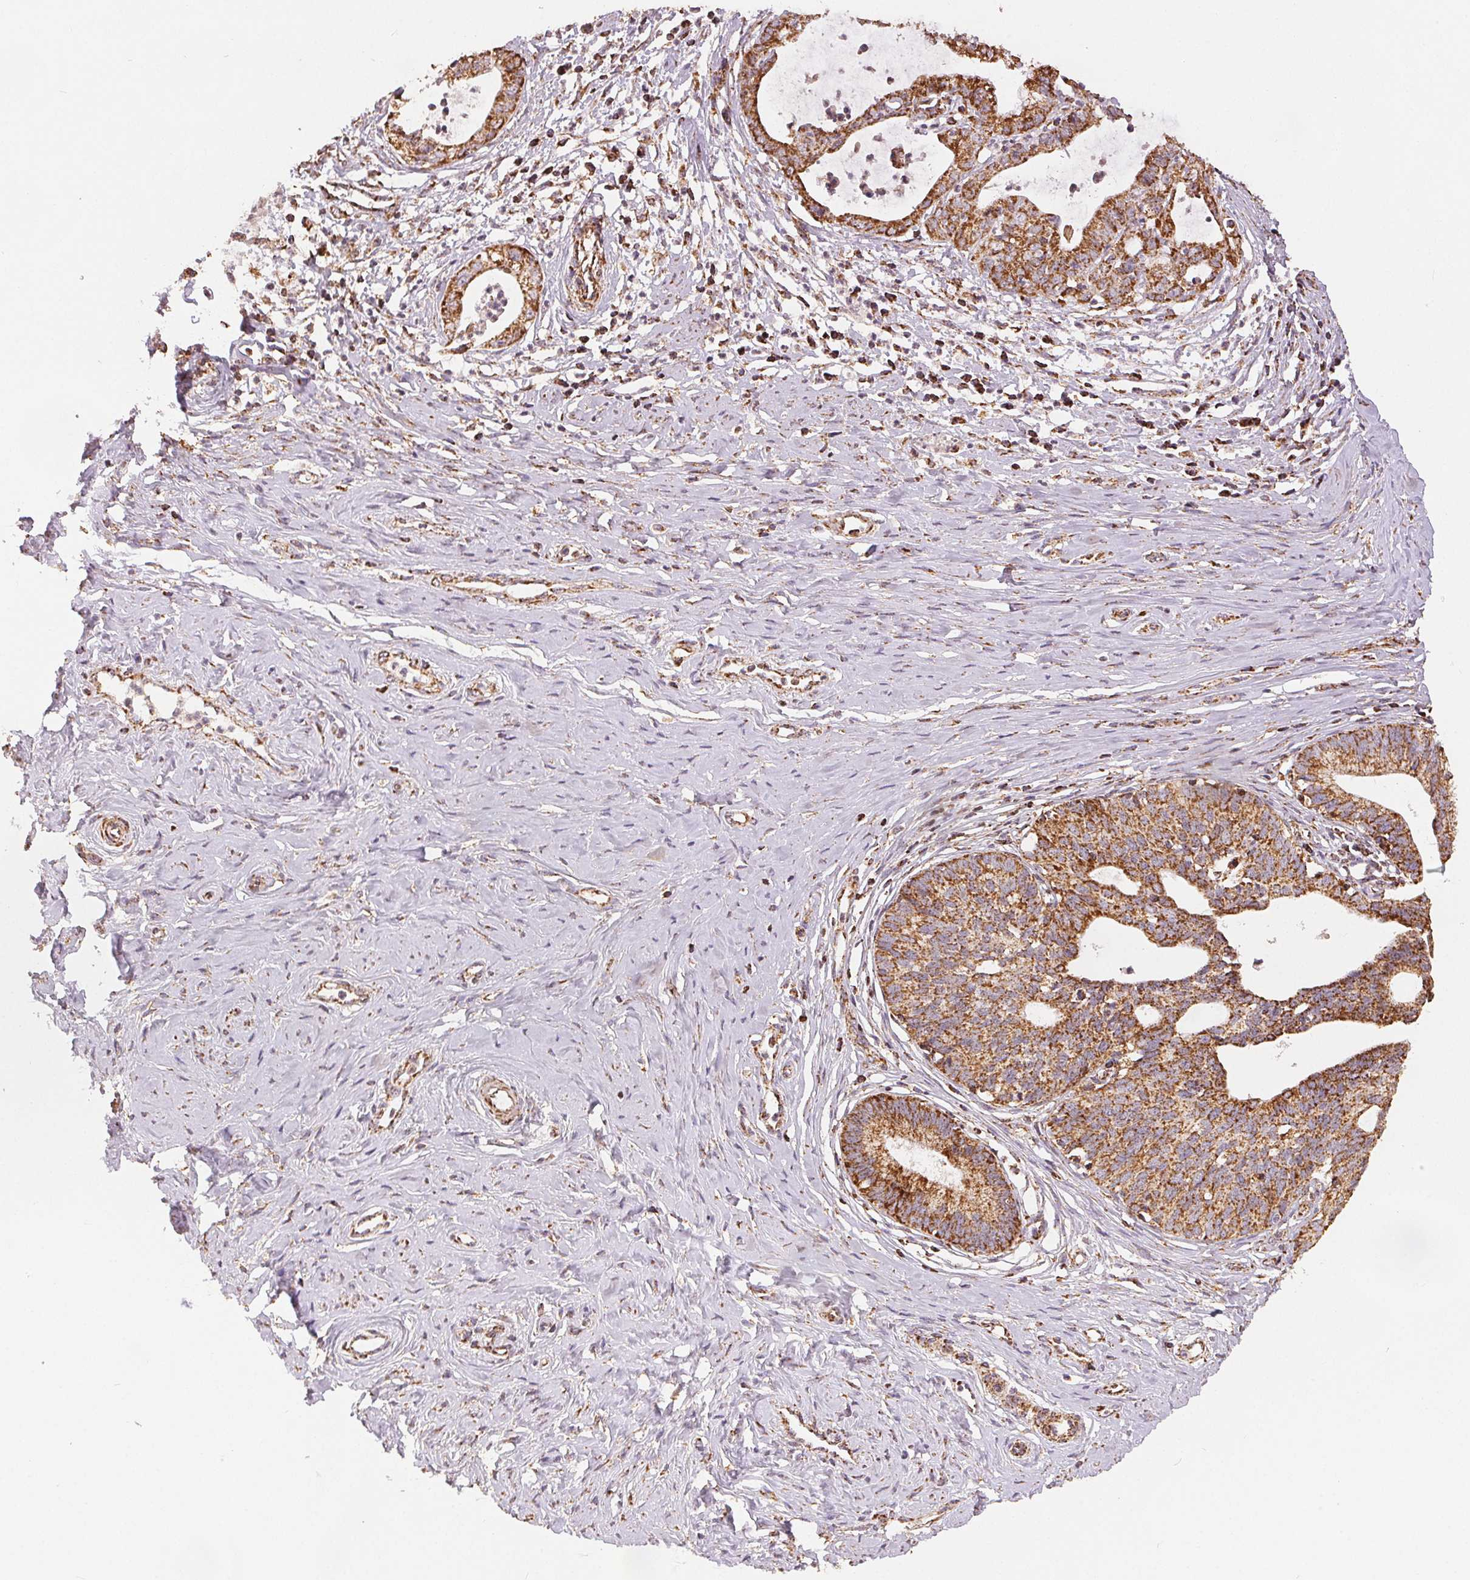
{"staining": {"intensity": "moderate", "quantity": ">75%", "location": "cytoplasmic/membranous"}, "tissue": "cervical cancer", "cell_type": "Tumor cells", "image_type": "cancer", "snomed": [{"axis": "morphology", "description": "Normal tissue, NOS"}, {"axis": "morphology", "description": "Adenocarcinoma, NOS"}, {"axis": "topography", "description": "Cervix"}], "caption": "Cervical adenocarcinoma tissue reveals moderate cytoplasmic/membranous expression in about >75% of tumor cells, visualized by immunohistochemistry.", "gene": "SDHB", "patient": {"sex": "female", "age": 38}}